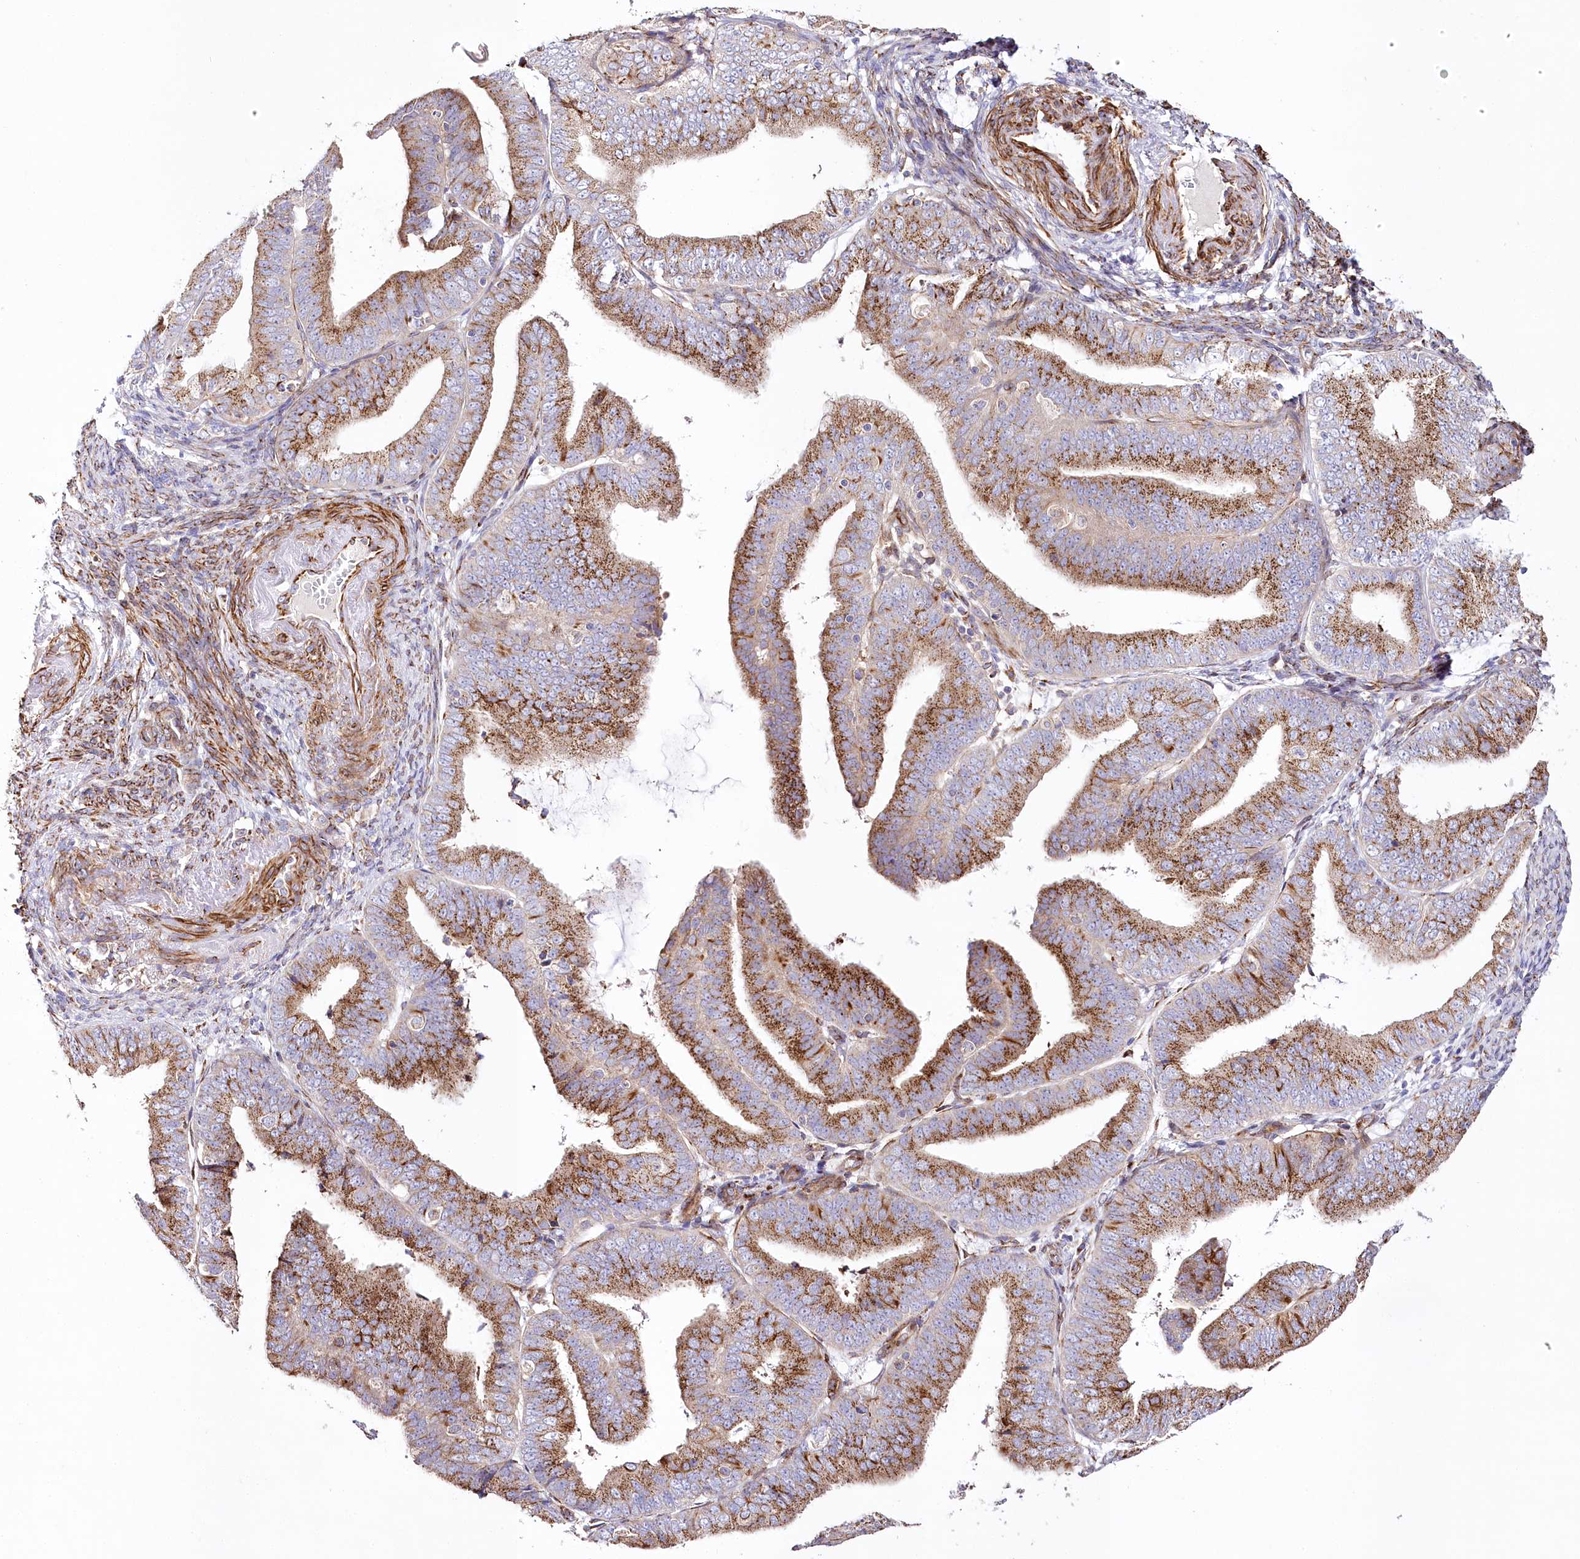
{"staining": {"intensity": "moderate", "quantity": ">75%", "location": "cytoplasmic/membranous"}, "tissue": "endometrial cancer", "cell_type": "Tumor cells", "image_type": "cancer", "snomed": [{"axis": "morphology", "description": "Adenocarcinoma, NOS"}, {"axis": "topography", "description": "Endometrium"}], "caption": "Immunohistochemistry (IHC) micrograph of endometrial adenocarcinoma stained for a protein (brown), which demonstrates medium levels of moderate cytoplasmic/membranous positivity in about >75% of tumor cells.", "gene": "ABRAXAS2", "patient": {"sex": "female", "age": 63}}